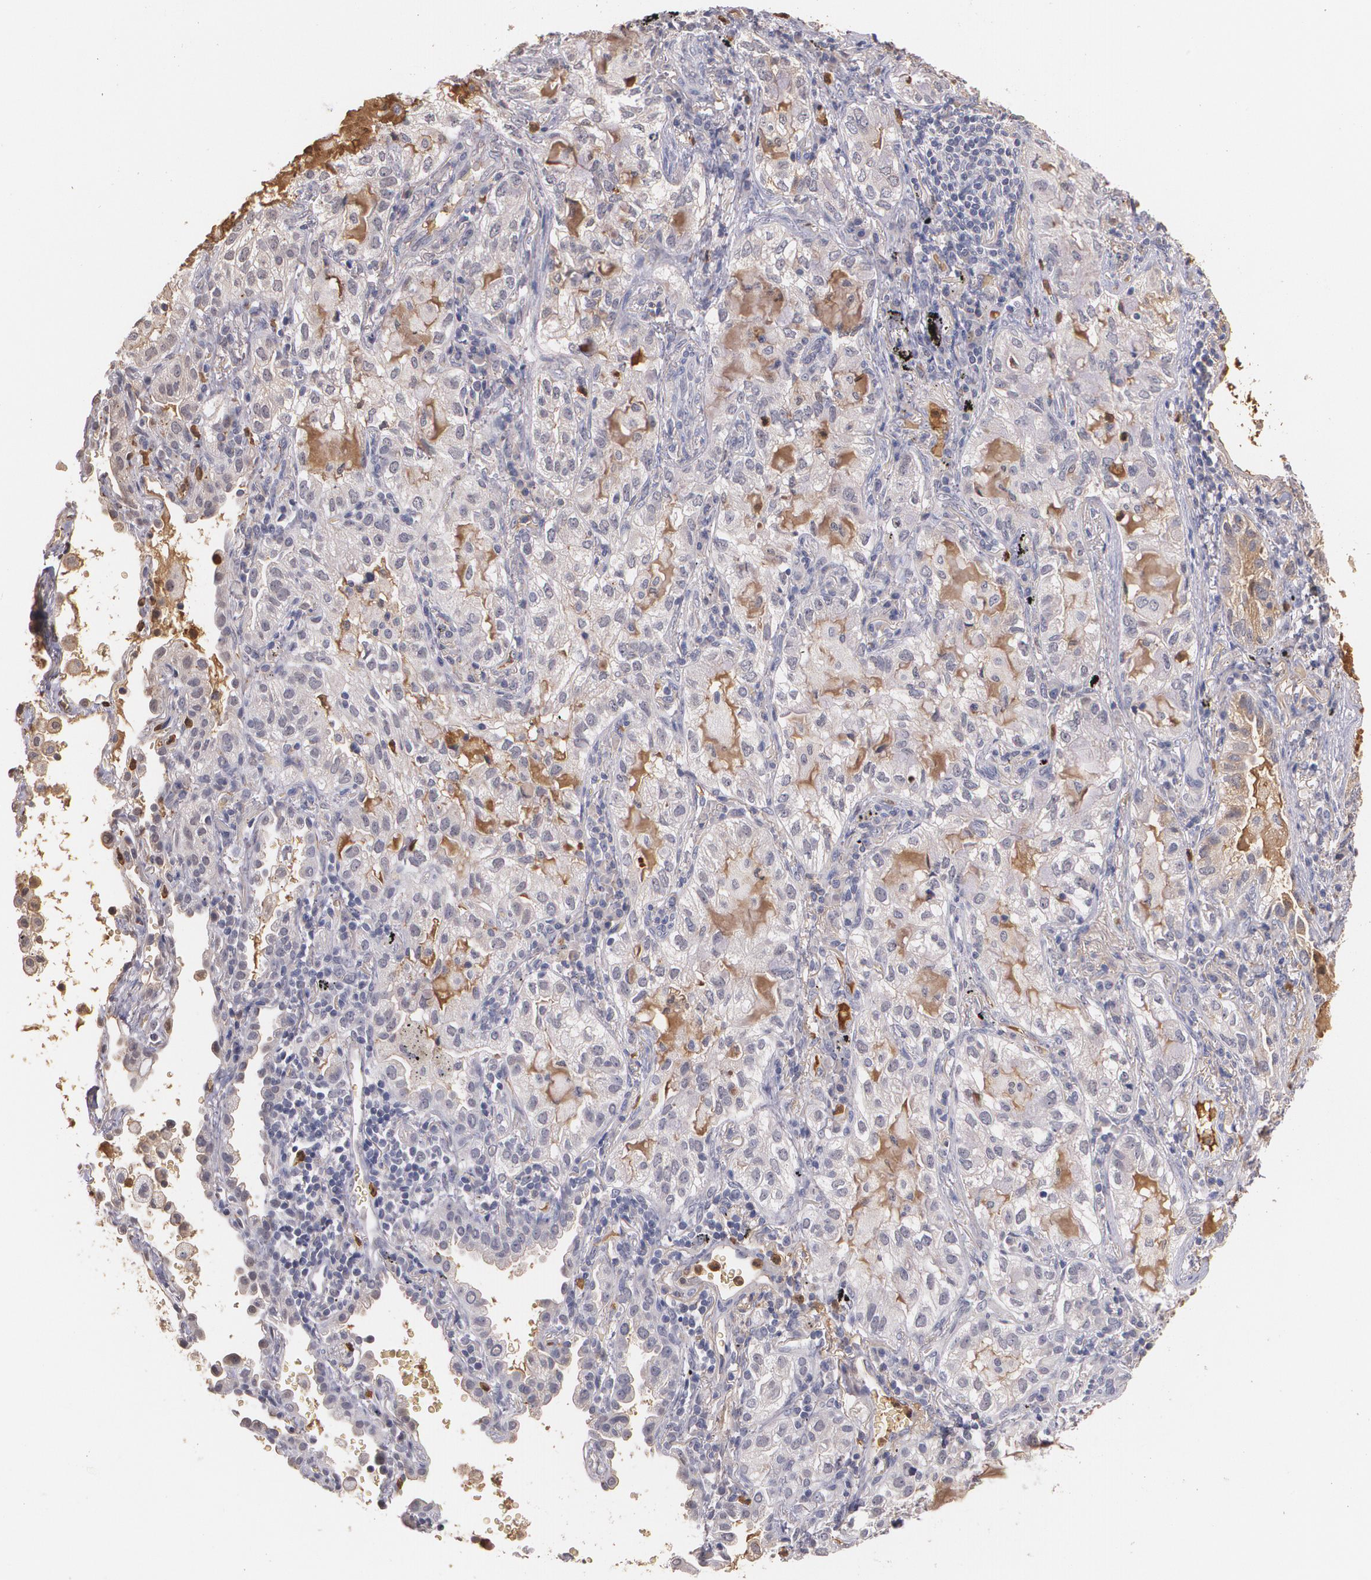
{"staining": {"intensity": "weak", "quantity": "25%-75%", "location": "cytoplasmic/membranous"}, "tissue": "lung cancer", "cell_type": "Tumor cells", "image_type": "cancer", "snomed": [{"axis": "morphology", "description": "Adenocarcinoma, NOS"}, {"axis": "topography", "description": "Lung"}], "caption": "There is low levels of weak cytoplasmic/membranous expression in tumor cells of lung adenocarcinoma, as demonstrated by immunohistochemical staining (brown color).", "gene": "PTS", "patient": {"sex": "female", "age": 50}}